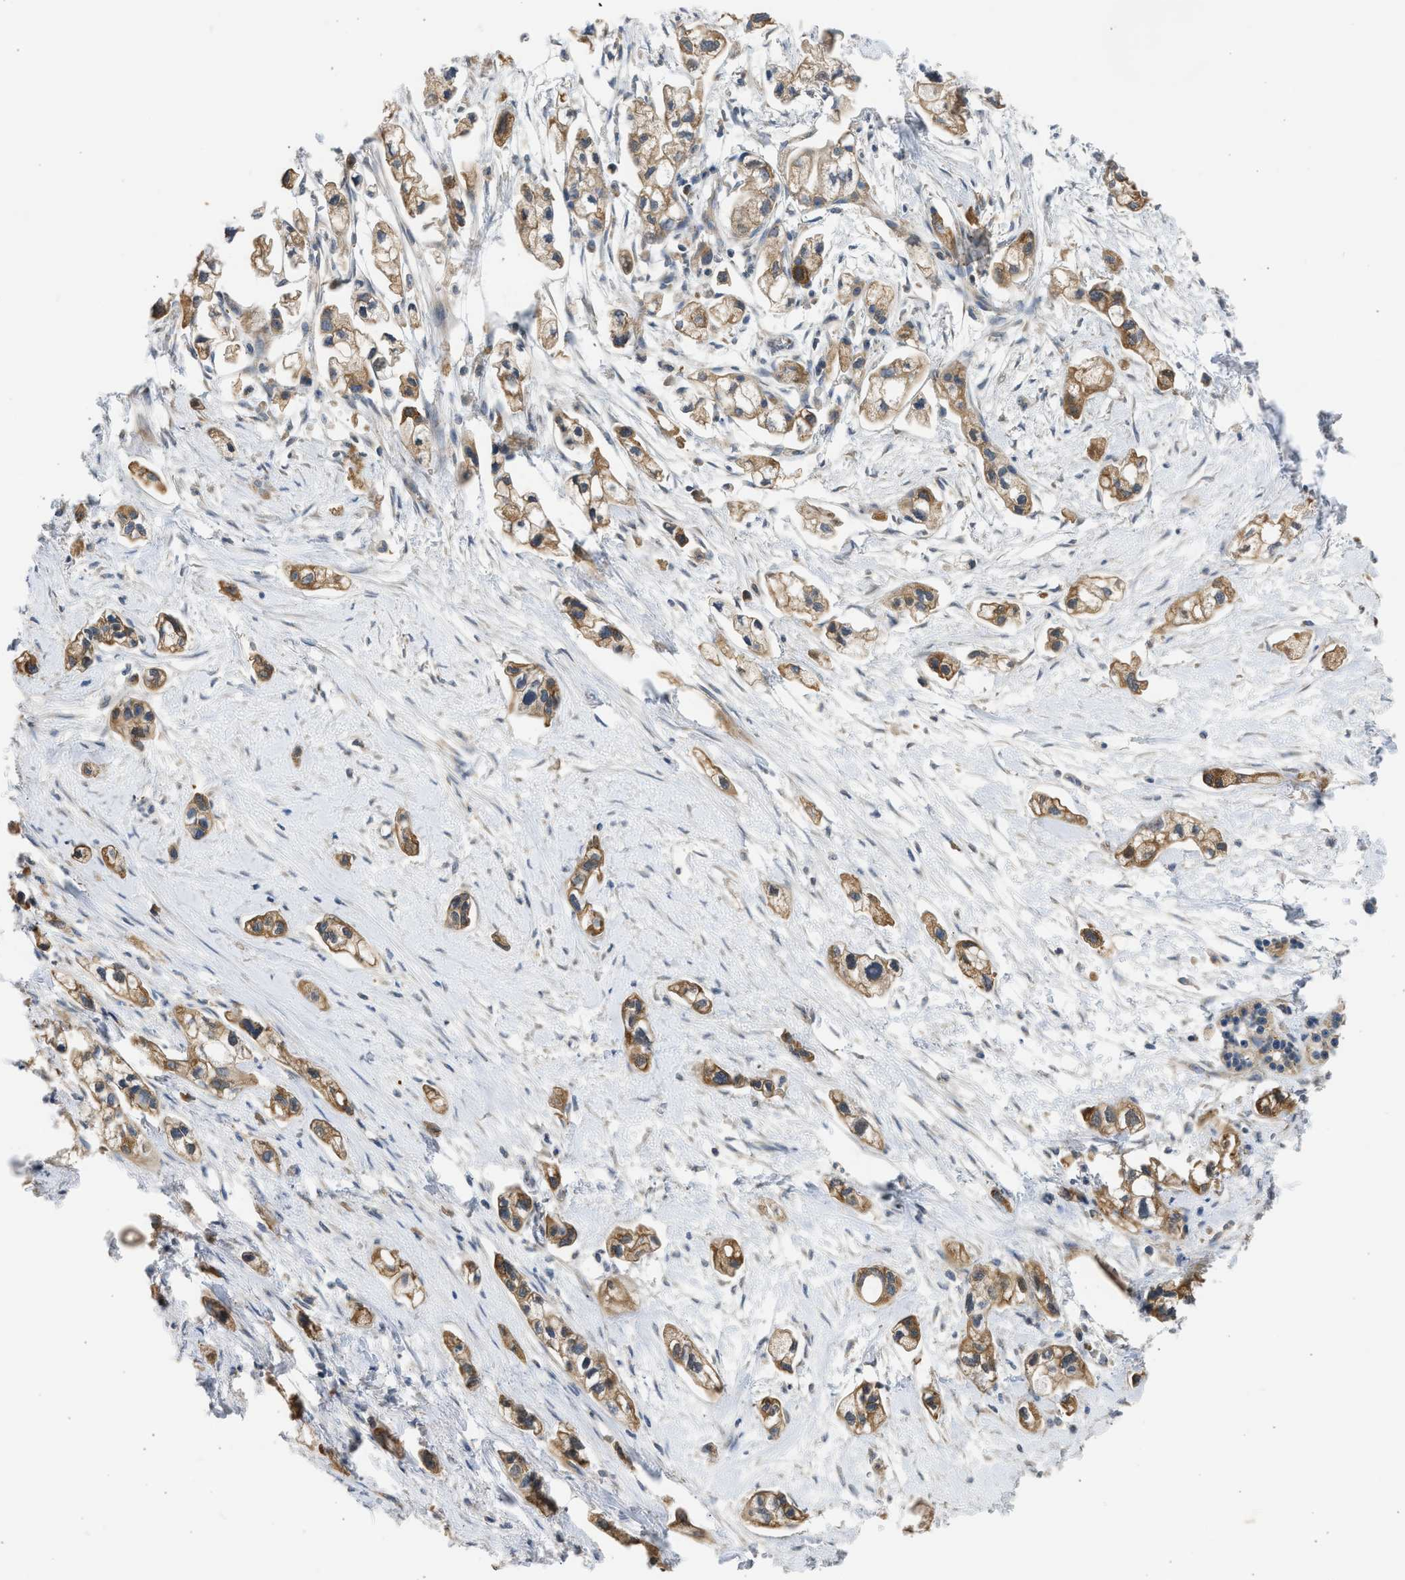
{"staining": {"intensity": "moderate", "quantity": ">75%", "location": "cytoplasmic/membranous"}, "tissue": "pancreatic cancer", "cell_type": "Tumor cells", "image_type": "cancer", "snomed": [{"axis": "morphology", "description": "Adenocarcinoma, NOS"}, {"axis": "topography", "description": "Pancreas"}], "caption": "There is medium levels of moderate cytoplasmic/membranous staining in tumor cells of adenocarcinoma (pancreatic), as demonstrated by immunohistochemical staining (brown color).", "gene": "CYP1A1", "patient": {"sex": "male", "age": 74}}